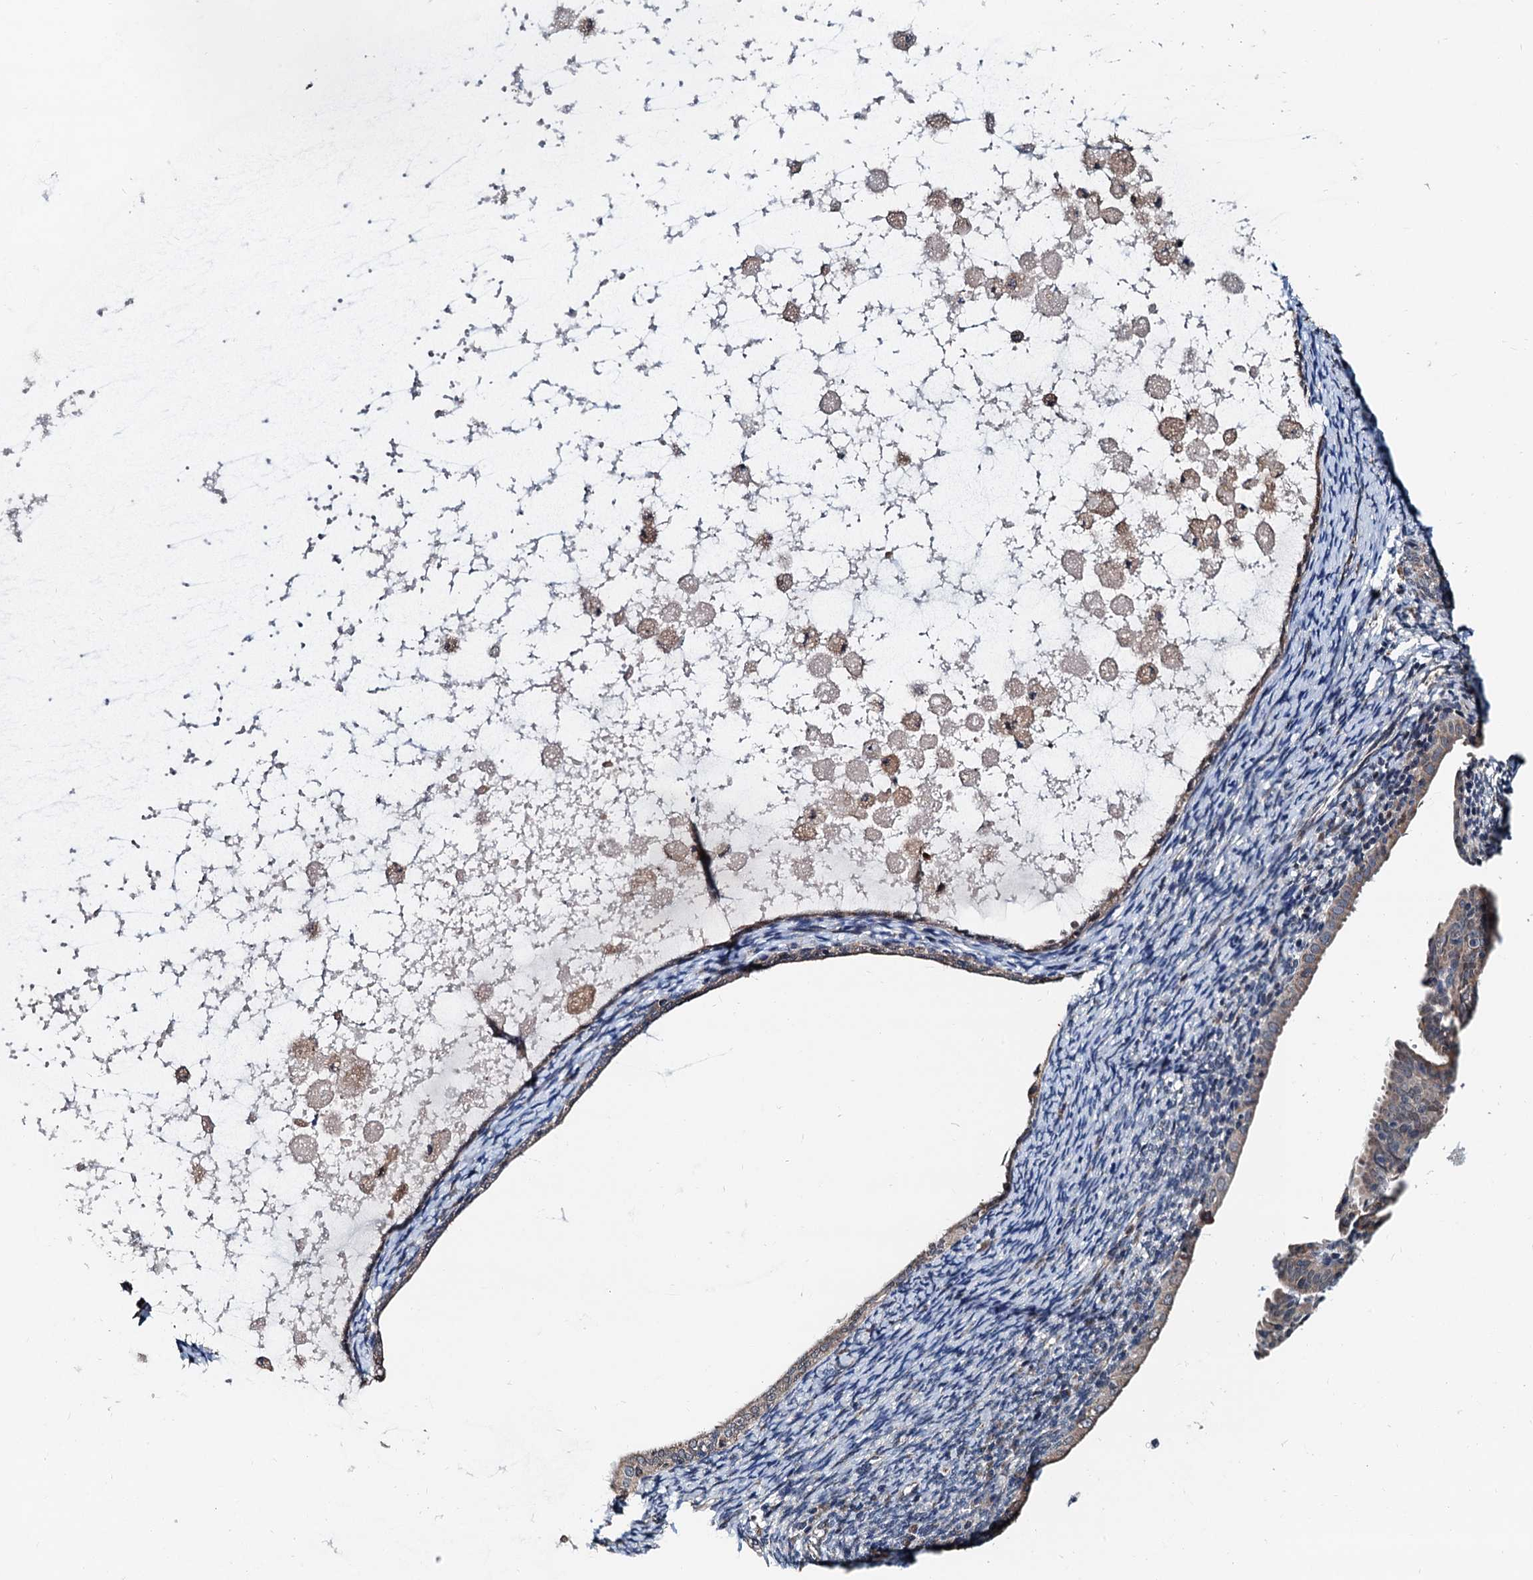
{"staining": {"intensity": "weak", "quantity": "<25%", "location": "cytoplasmic/membranous"}, "tissue": "endometrium", "cell_type": "Cells in endometrial stroma", "image_type": "normal", "snomed": [{"axis": "morphology", "description": "Normal tissue, NOS"}, {"axis": "topography", "description": "Endometrium"}], "caption": "Protein analysis of unremarkable endometrium demonstrates no significant positivity in cells in endometrial stroma. (Immunohistochemistry, brightfield microscopy, high magnification).", "gene": "MCMBP", "patient": {"sex": "female", "age": 72}}